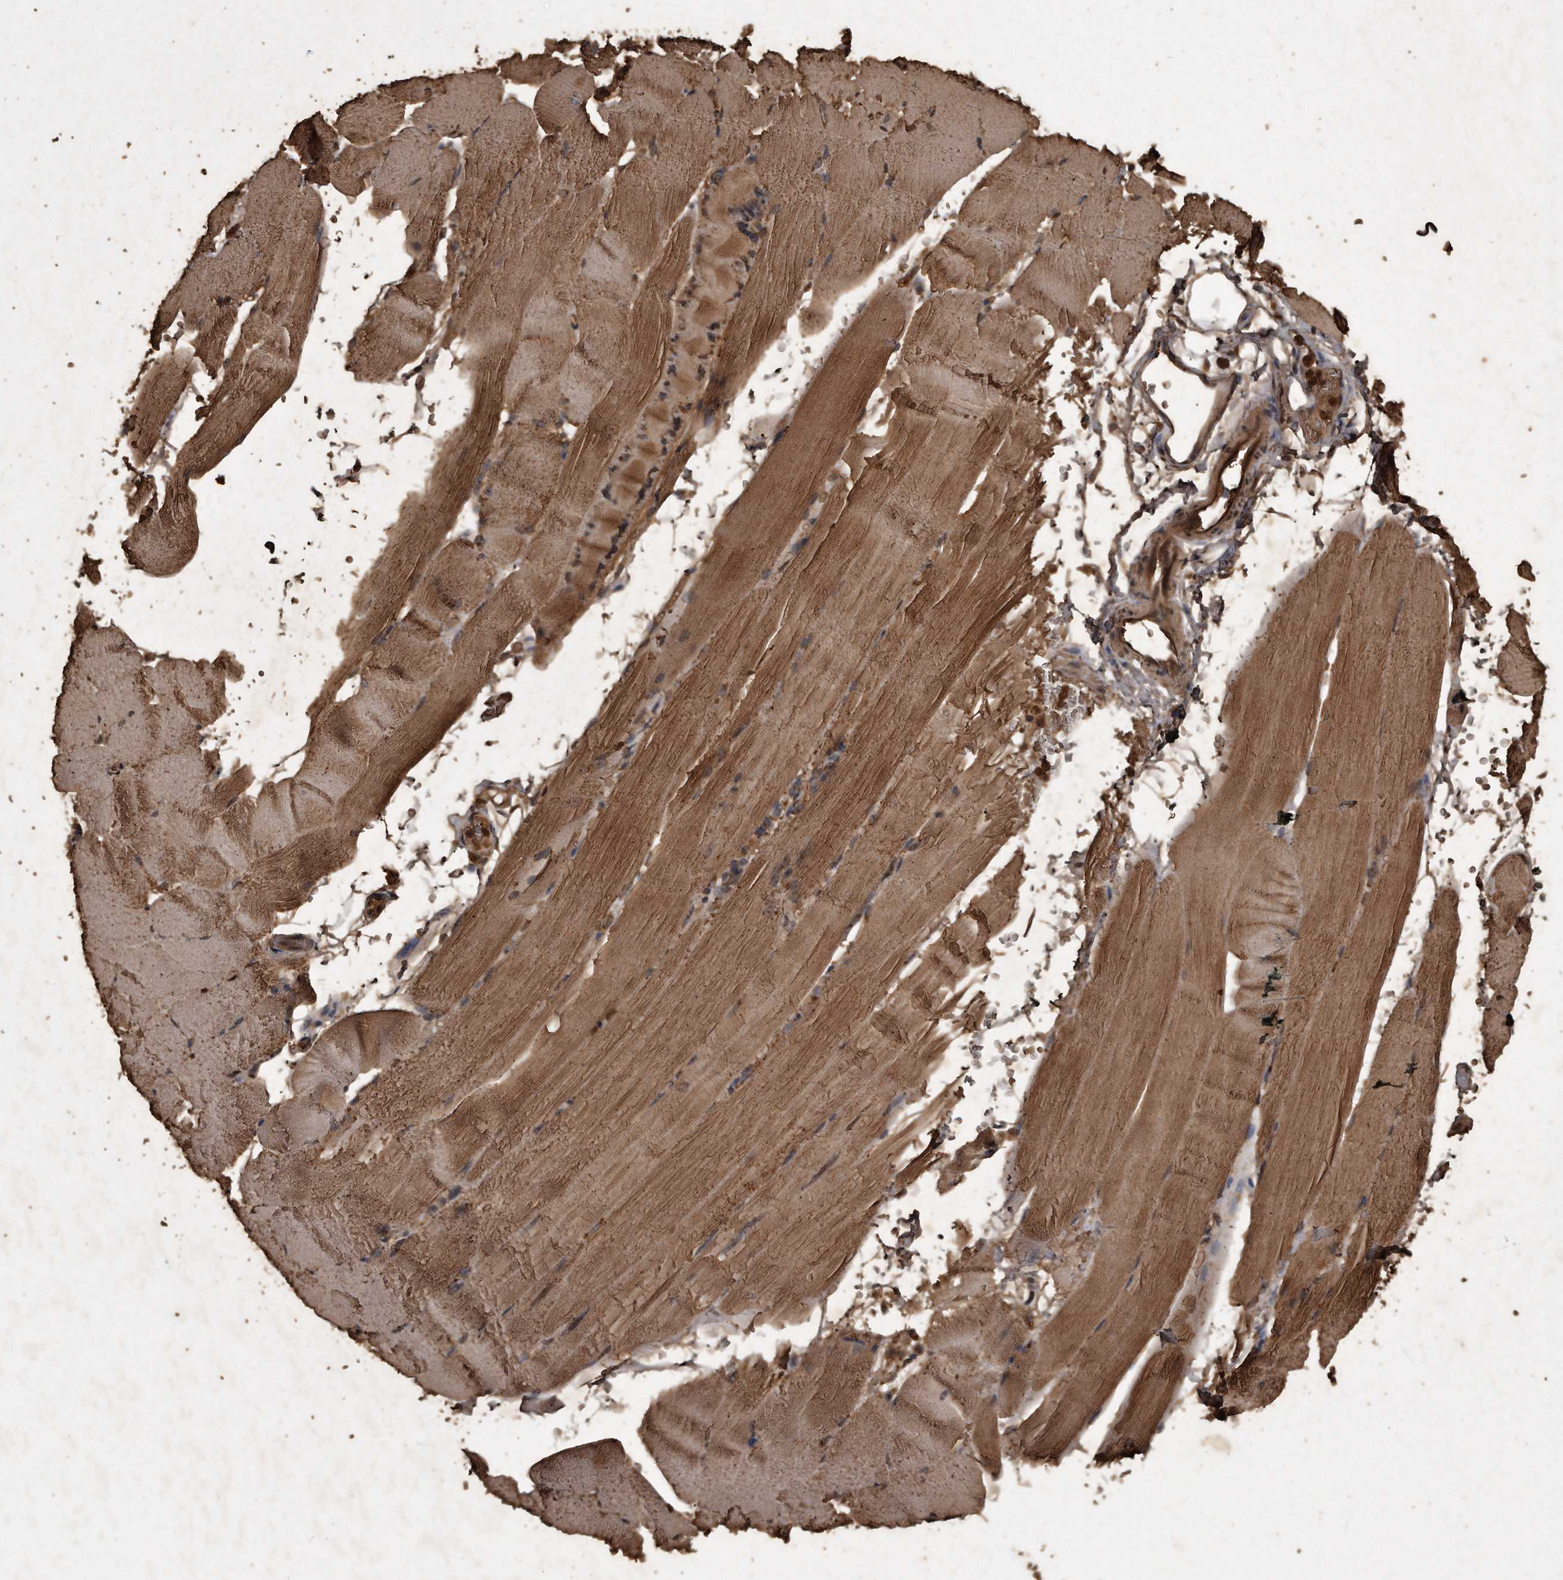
{"staining": {"intensity": "moderate", "quantity": ">75%", "location": "cytoplasmic/membranous"}, "tissue": "skeletal muscle", "cell_type": "Myocytes", "image_type": "normal", "snomed": [{"axis": "morphology", "description": "Normal tissue, NOS"}, {"axis": "topography", "description": "Skeletal muscle"}, {"axis": "topography", "description": "Parathyroid gland"}], "caption": "Skeletal muscle stained with DAB (3,3'-diaminobenzidine) IHC reveals medium levels of moderate cytoplasmic/membranous positivity in about >75% of myocytes.", "gene": "CFLAR", "patient": {"sex": "female", "age": 37}}